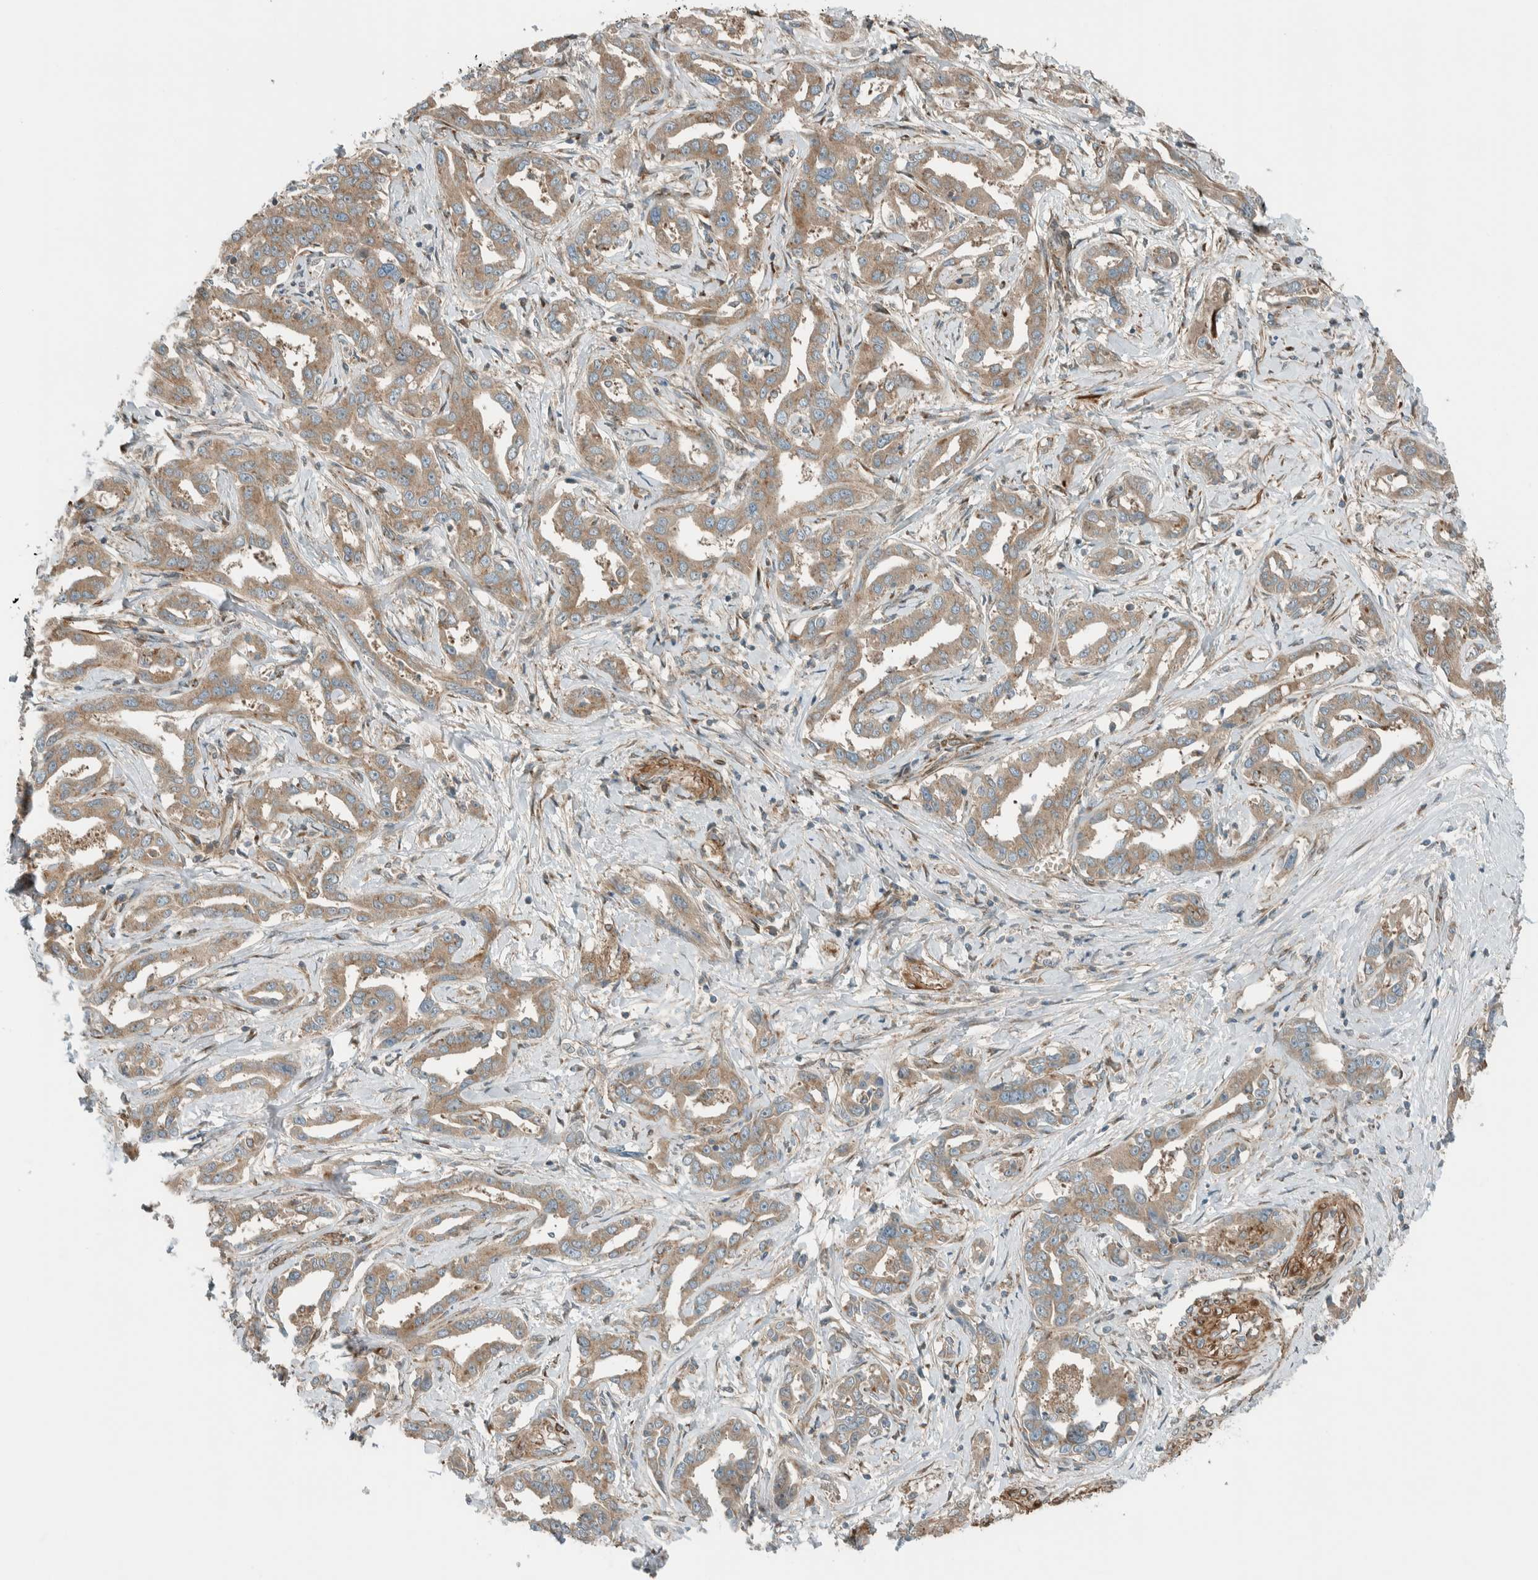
{"staining": {"intensity": "weak", "quantity": ">75%", "location": "cytoplasmic/membranous"}, "tissue": "liver cancer", "cell_type": "Tumor cells", "image_type": "cancer", "snomed": [{"axis": "morphology", "description": "Cholangiocarcinoma"}, {"axis": "topography", "description": "Liver"}], "caption": "This is a micrograph of immunohistochemistry staining of cholangiocarcinoma (liver), which shows weak staining in the cytoplasmic/membranous of tumor cells.", "gene": "EXOC7", "patient": {"sex": "male", "age": 59}}